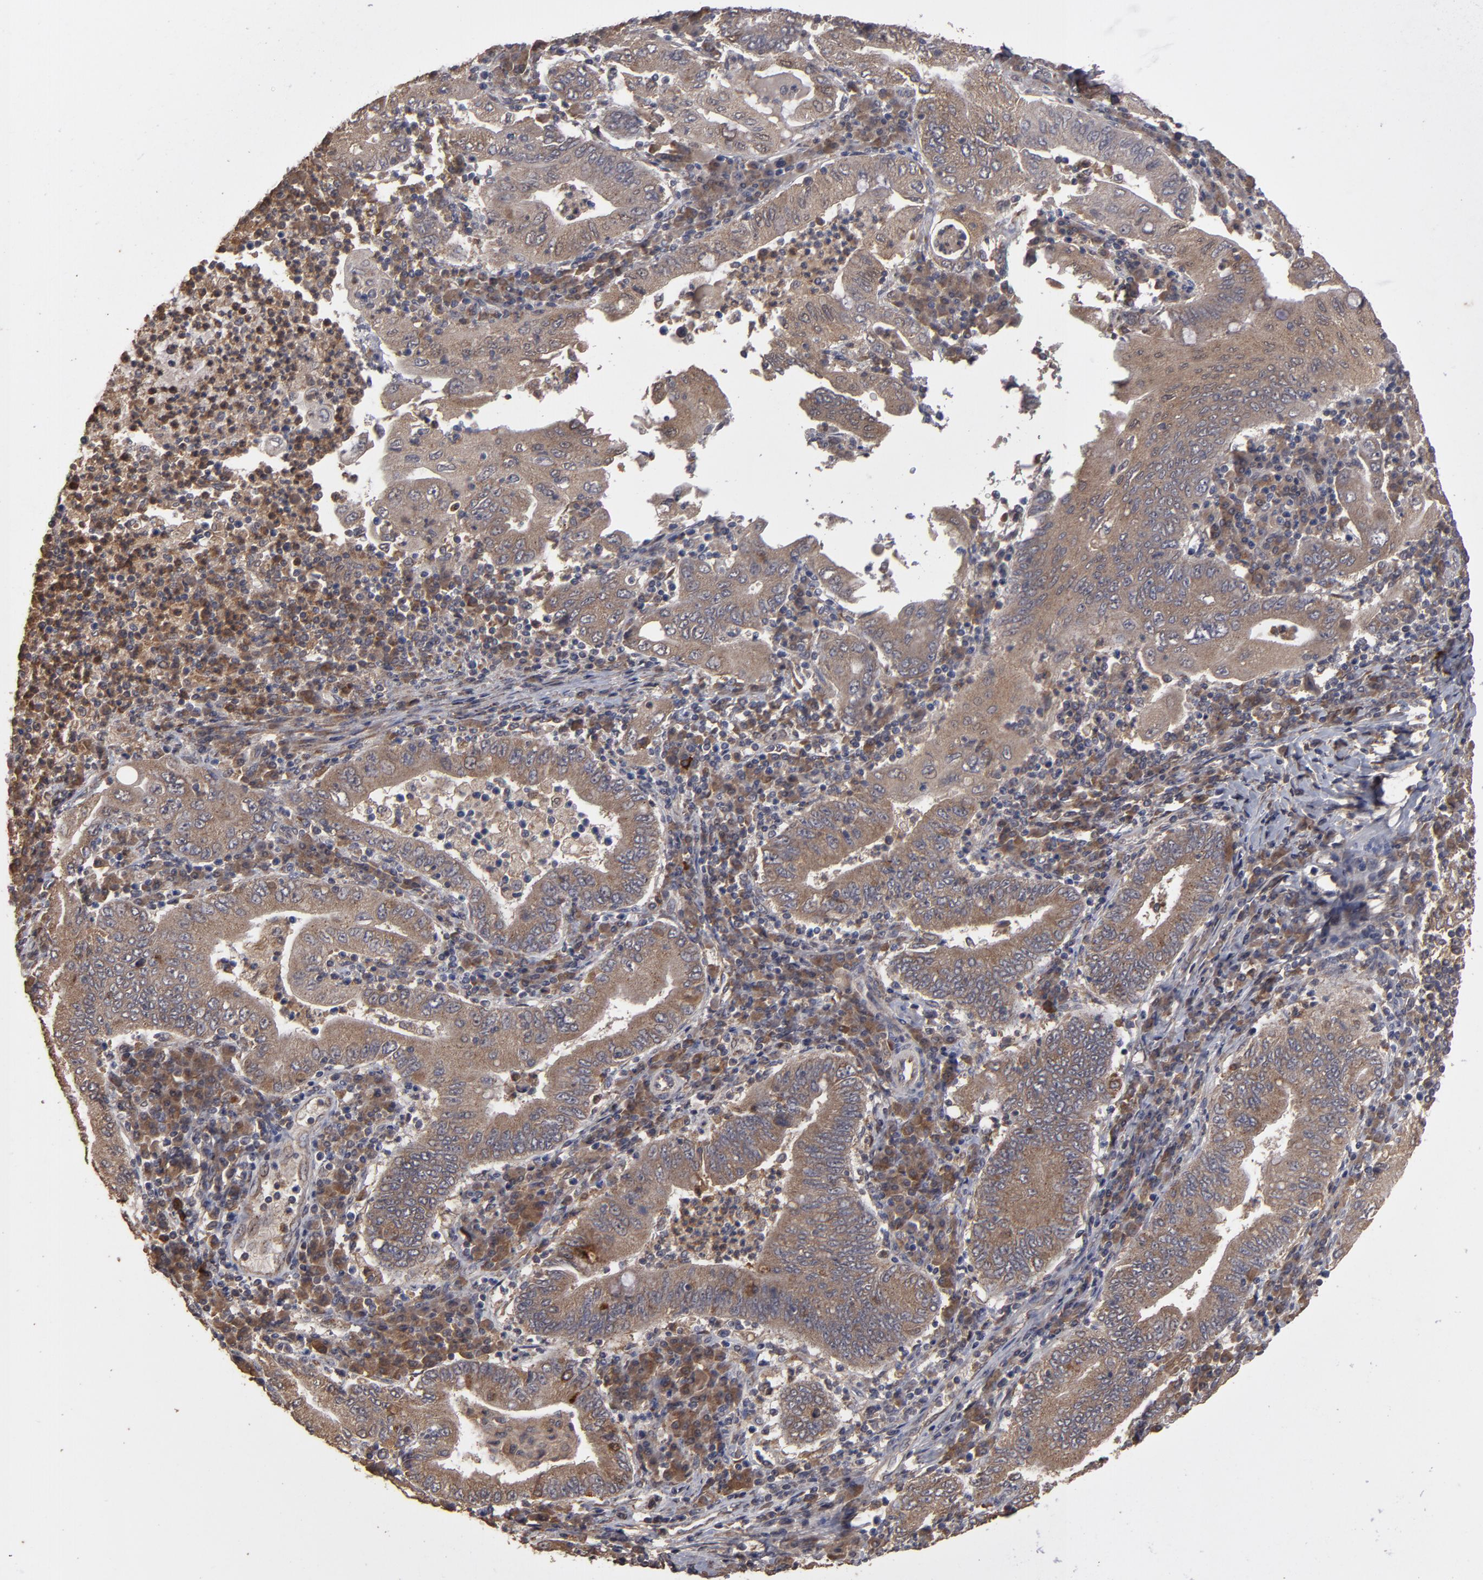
{"staining": {"intensity": "moderate", "quantity": ">75%", "location": "cytoplasmic/membranous"}, "tissue": "stomach cancer", "cell_type": "Tumor cells", "image_type": "cancer", "snomed": [{"axis": "morphology", "description": "Normal tissue, NOS"}, {"axis": "morphology", "description": "Adenocarcinoma, NOS"}, {"axis": "topography", "description": "Esophagus"}, {"axis": "topography", "description": "Stomach, upper"}, {"axis": "topography", "description": "Peripheral nerve tissue"}], "caption": "Immunohistochemistry (IHC) histopathology image of stomach cancer (adenocarcinoma) stained for a protein (brown), which demonstrates medium levels of moderate cytoplasmic/membranous expression in about >75% of tumor cells.", "gene": "MMP2", "patient": {"sex": "male", "age": 62}}